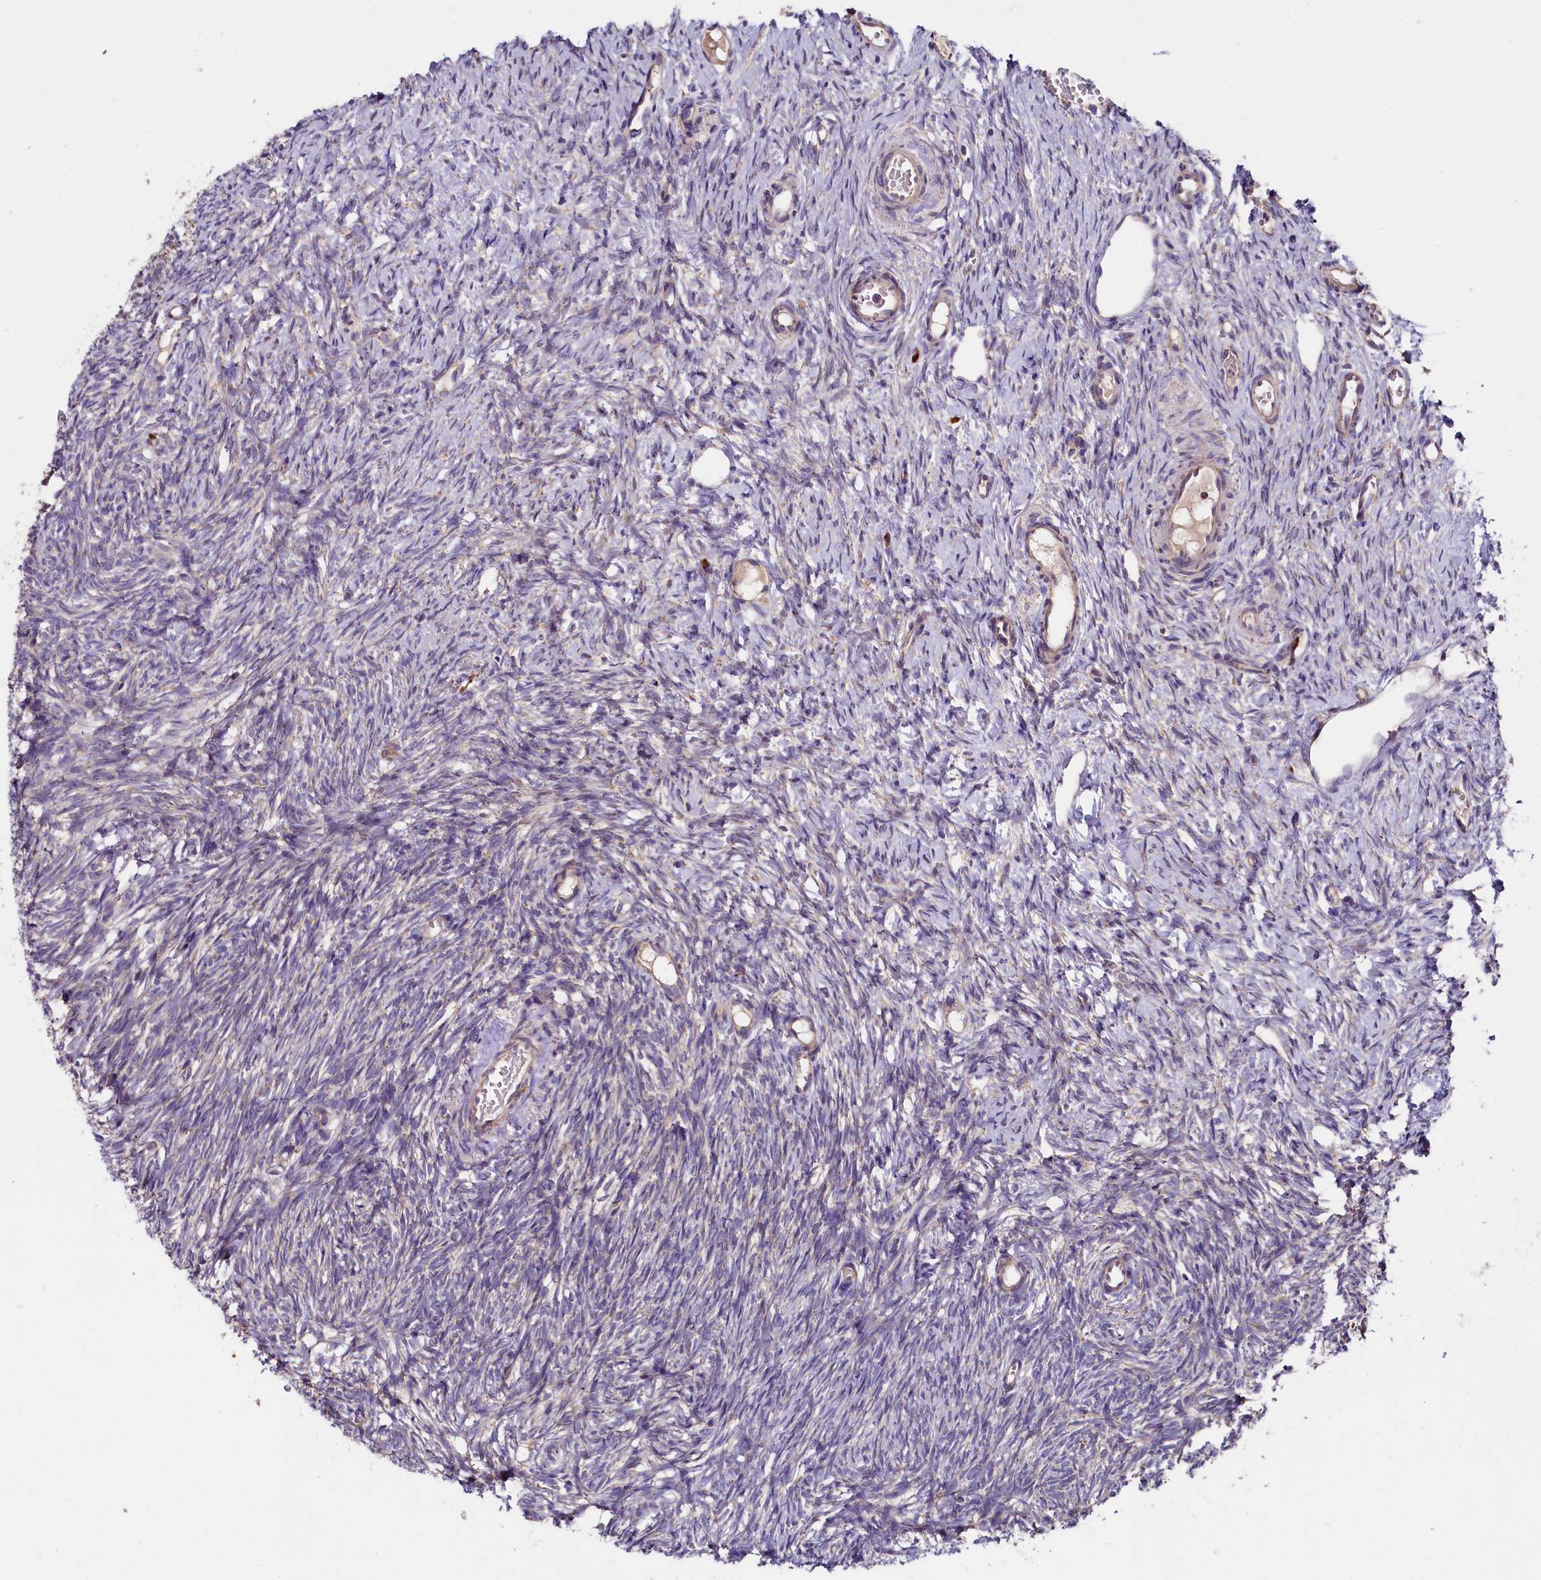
{"staining": {"intensity": "strong", "quantity": ">75%", "location": "cytoplasmic/membranous"}, "tissue": "ovary", "cell_type": "Follicle cells", "image_type": "normal", "snomed": [{"axis": "morphology", "description": "Normal tissue, NOS"}, {"axis": "topography", "description": "Ovary"}], "caption": "Immunohistochemistry of unremarkable human ovary reveals high levels of strong cytoplasmic/membranous expression in about >75% of follicle cells. (DAB (3,3'-diaminobenzidine) IHC with brightfield microscopy, high magnification).", "gene": "ZSWIM1", "patient": {"sex": "female", "age": 51}}